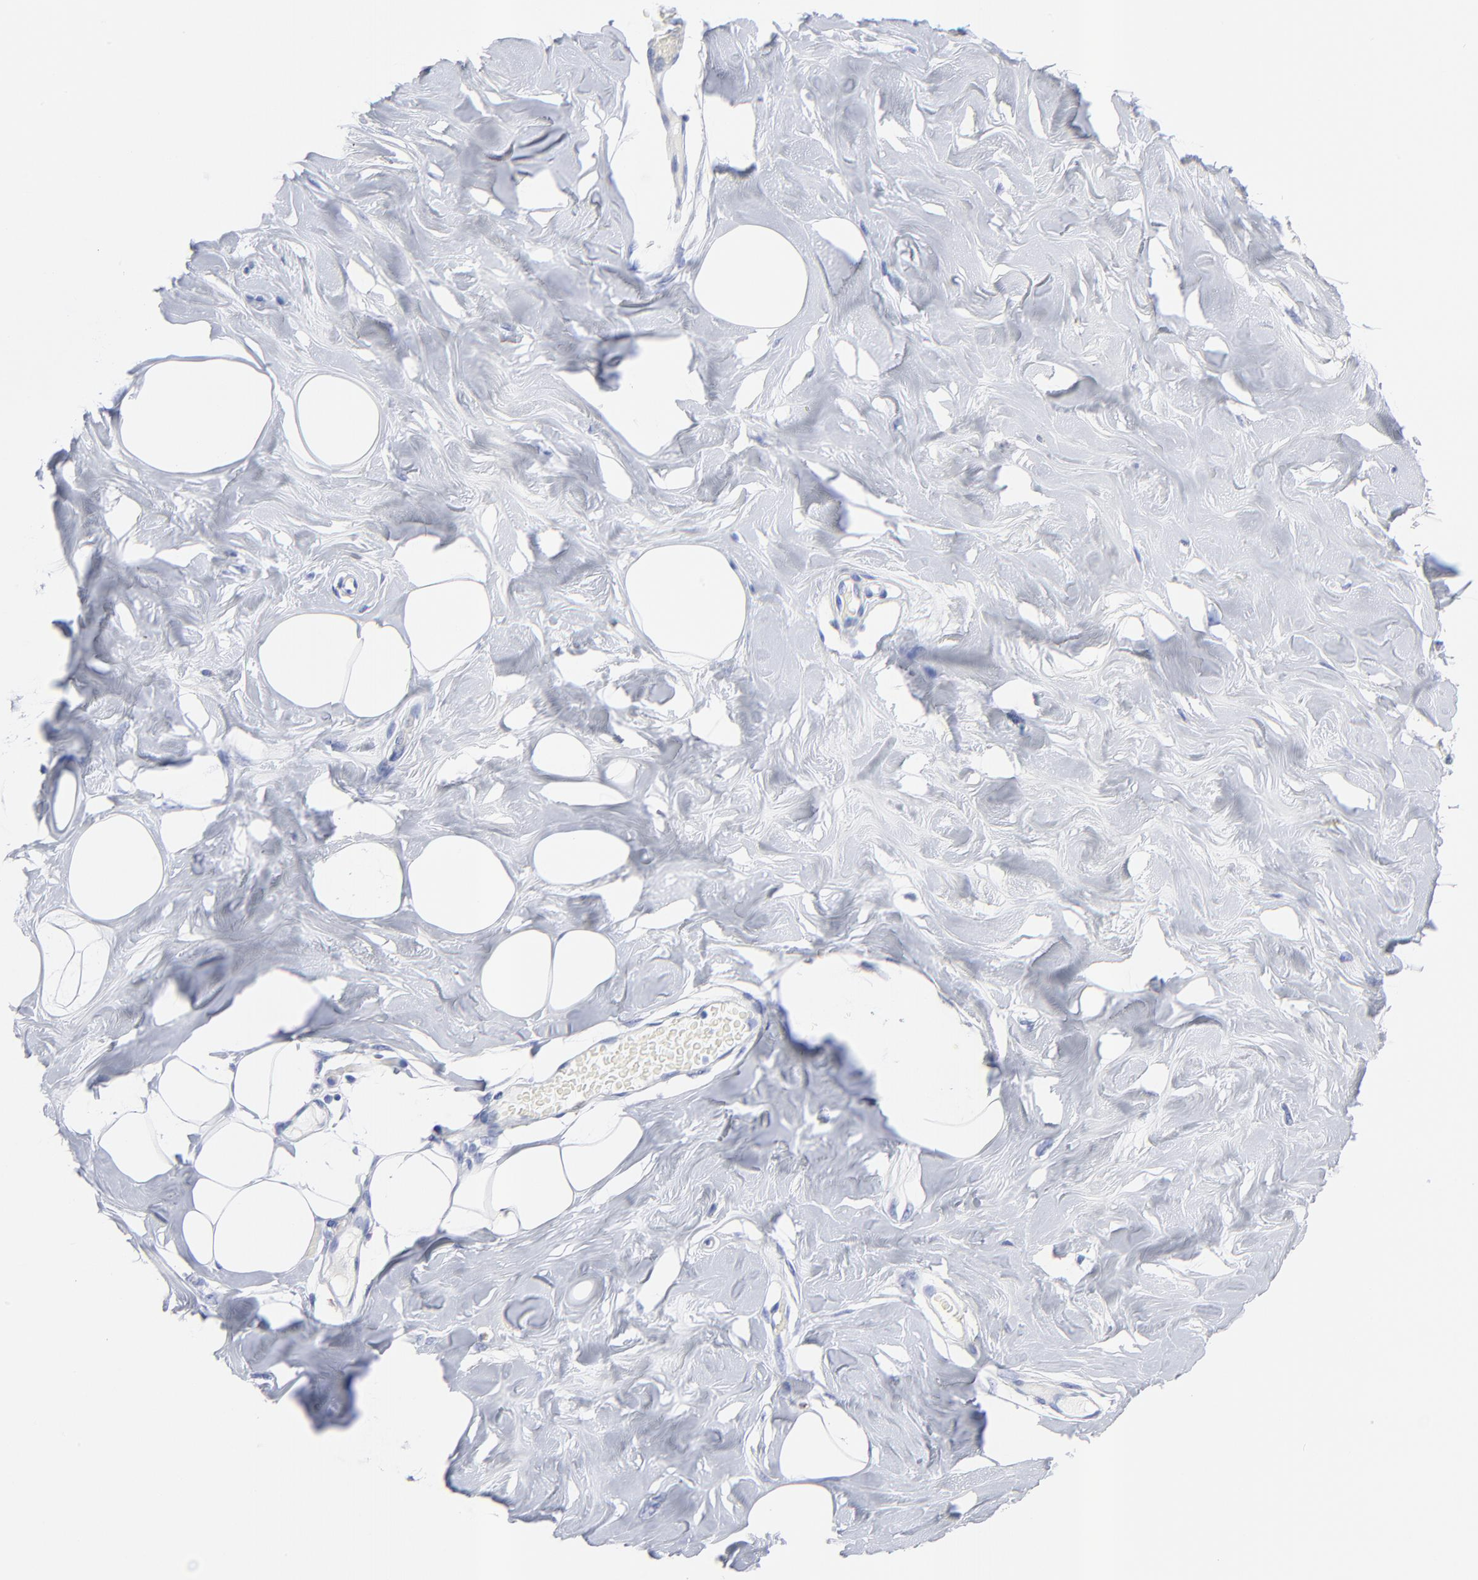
{"staining": {"intensity": "negative", "quantity": "none", "location": "none"}, "tissue": "breast", "cell_type": "Adipocytes", "image_type": "normal", "snomed": [{"axis": "morphology", "description": "Normal tissue, NOS"}, {"axis": "topography", "description": "Breast"}, {"axis": "topography", "description": "Soft tissue"}], "caption": "IHC photomicrograph of normal human breast stained for a protein (brown), which exhibits no positivity in adipocytes.", "gene": "CPVL", "patient": {"sex": "female", "age": 25}}